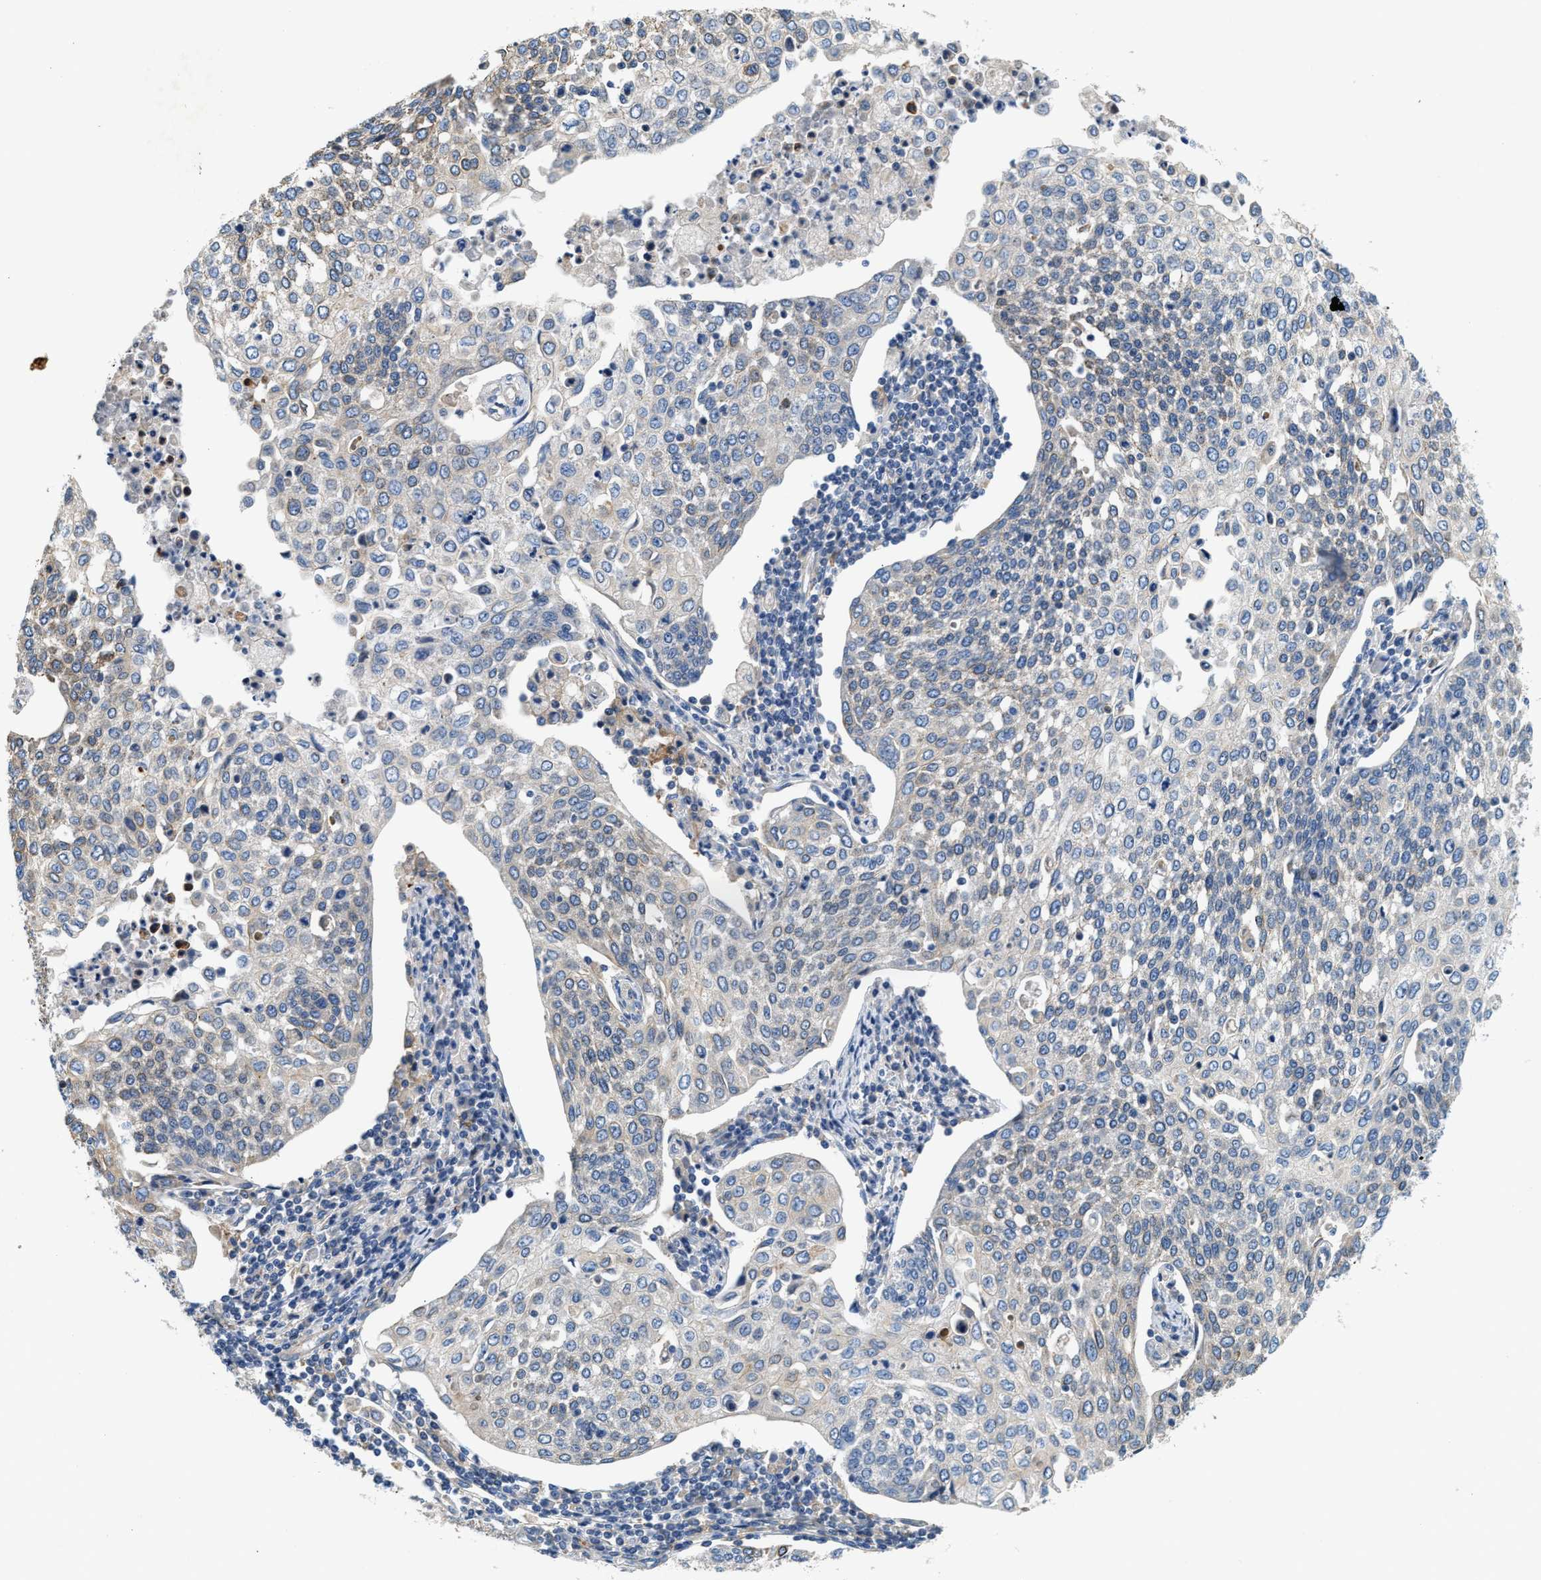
{"staining": {"intensity": "negative", "quantity": "none", "location": "none"}, "tissue": "cervical cancer", "cell_type": "Tumor cells", "image_type": "cancer", "snomed": [{"axis": "morphology", "description": "Squamous cell carcinoma, NOS"}, {"axis": "topography", "description": "Cervix"}], "caption": "This is an IHC micrograph of human squamous cell carcinoma (cervical). There is no positivity in tumor cells.", "gene": "NSUN7", "patient": {"sex": "female", "age": 34}}